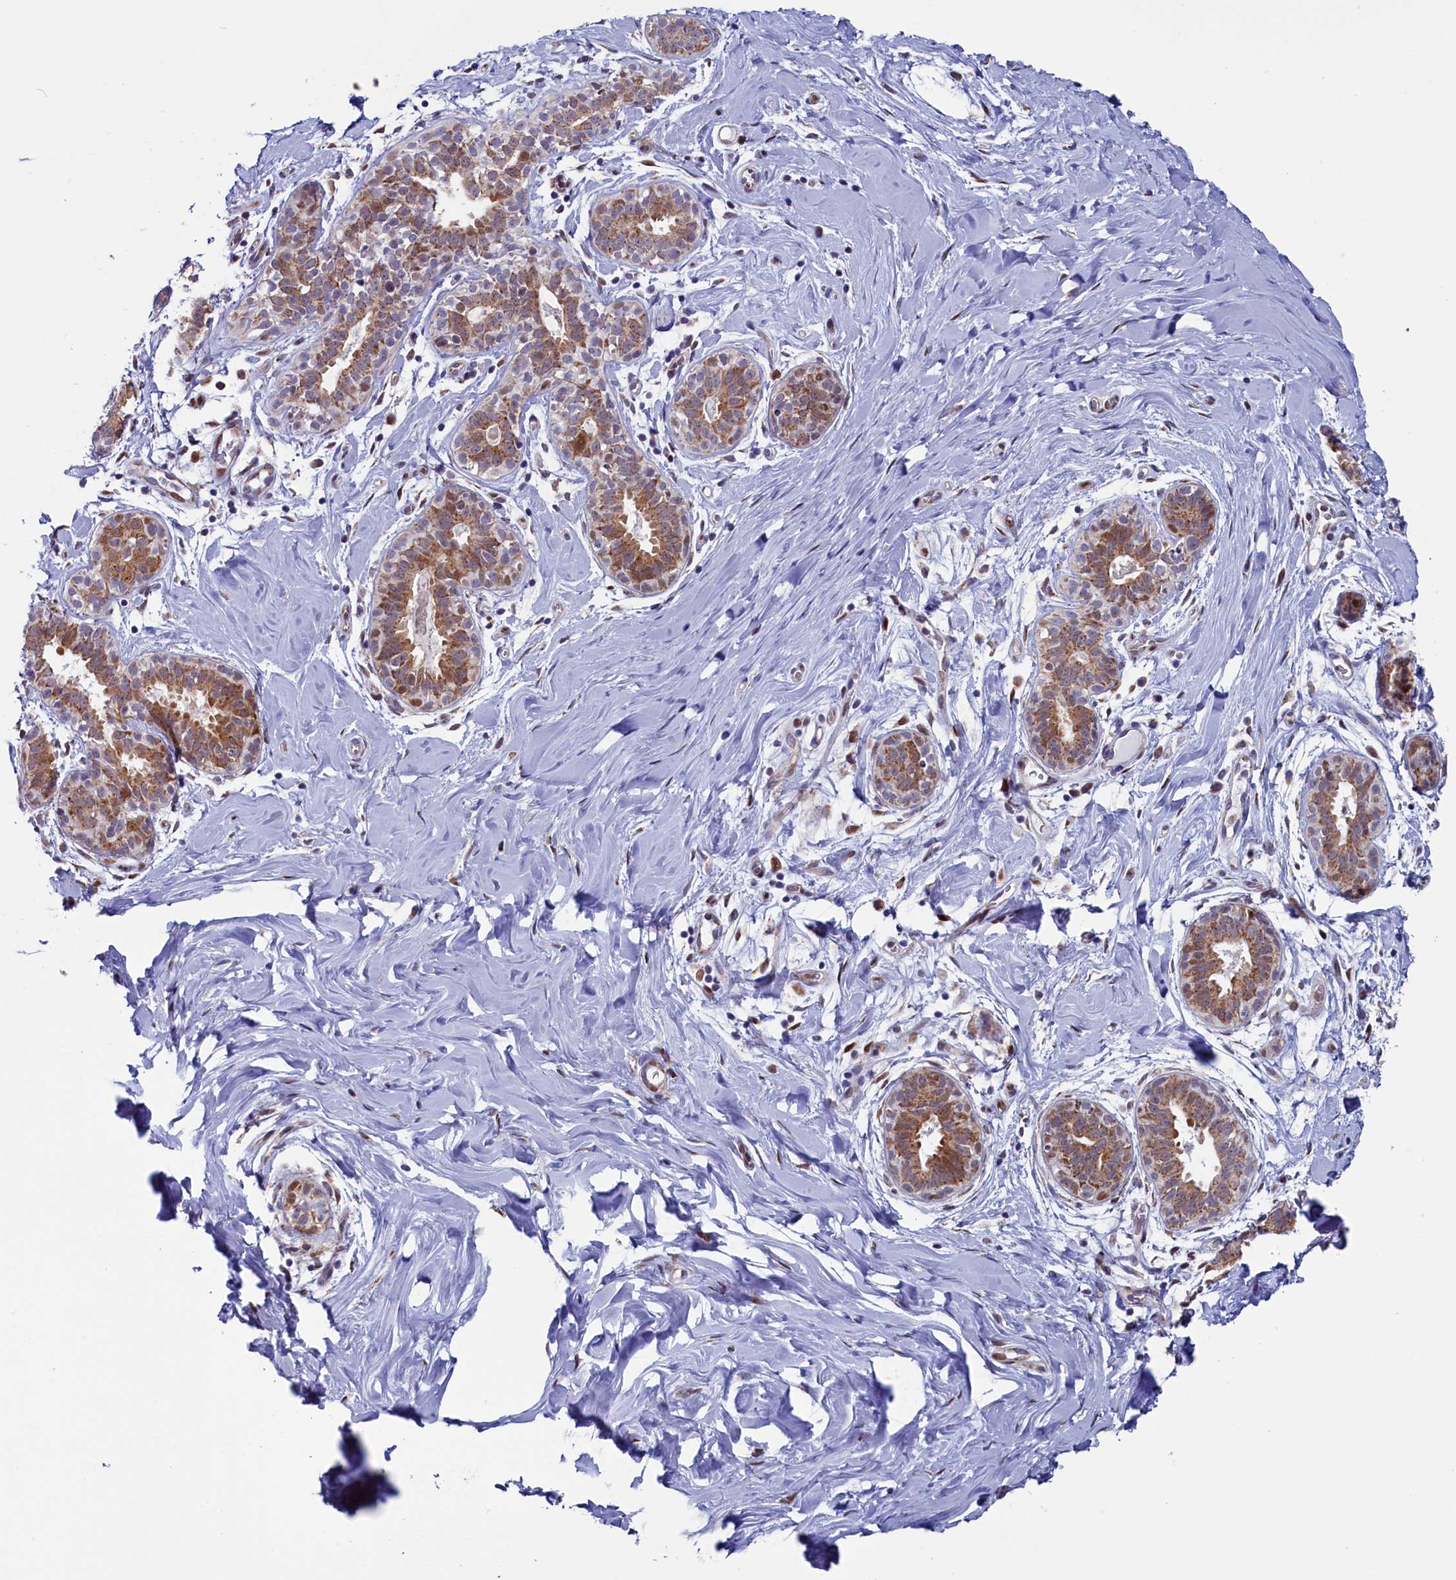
{"staining": {"intensity": "negative", "quantity": "none", "location": "none"}, "tissue": "adipose tissue", "cell_type": "Adipocytes", "image_type": "normal", "snomed": [{"axis": "morphology", "description": "Normal tissue, NOS"}, {"axis": "topography", "description": "Breast"}], "caption": "Immunohistochemical staining of benign human adipose tissue reveals no significant staining in adipocytes.", "gene": "CIAPIN1", "patient": {"sex": "female", "age": 26}}